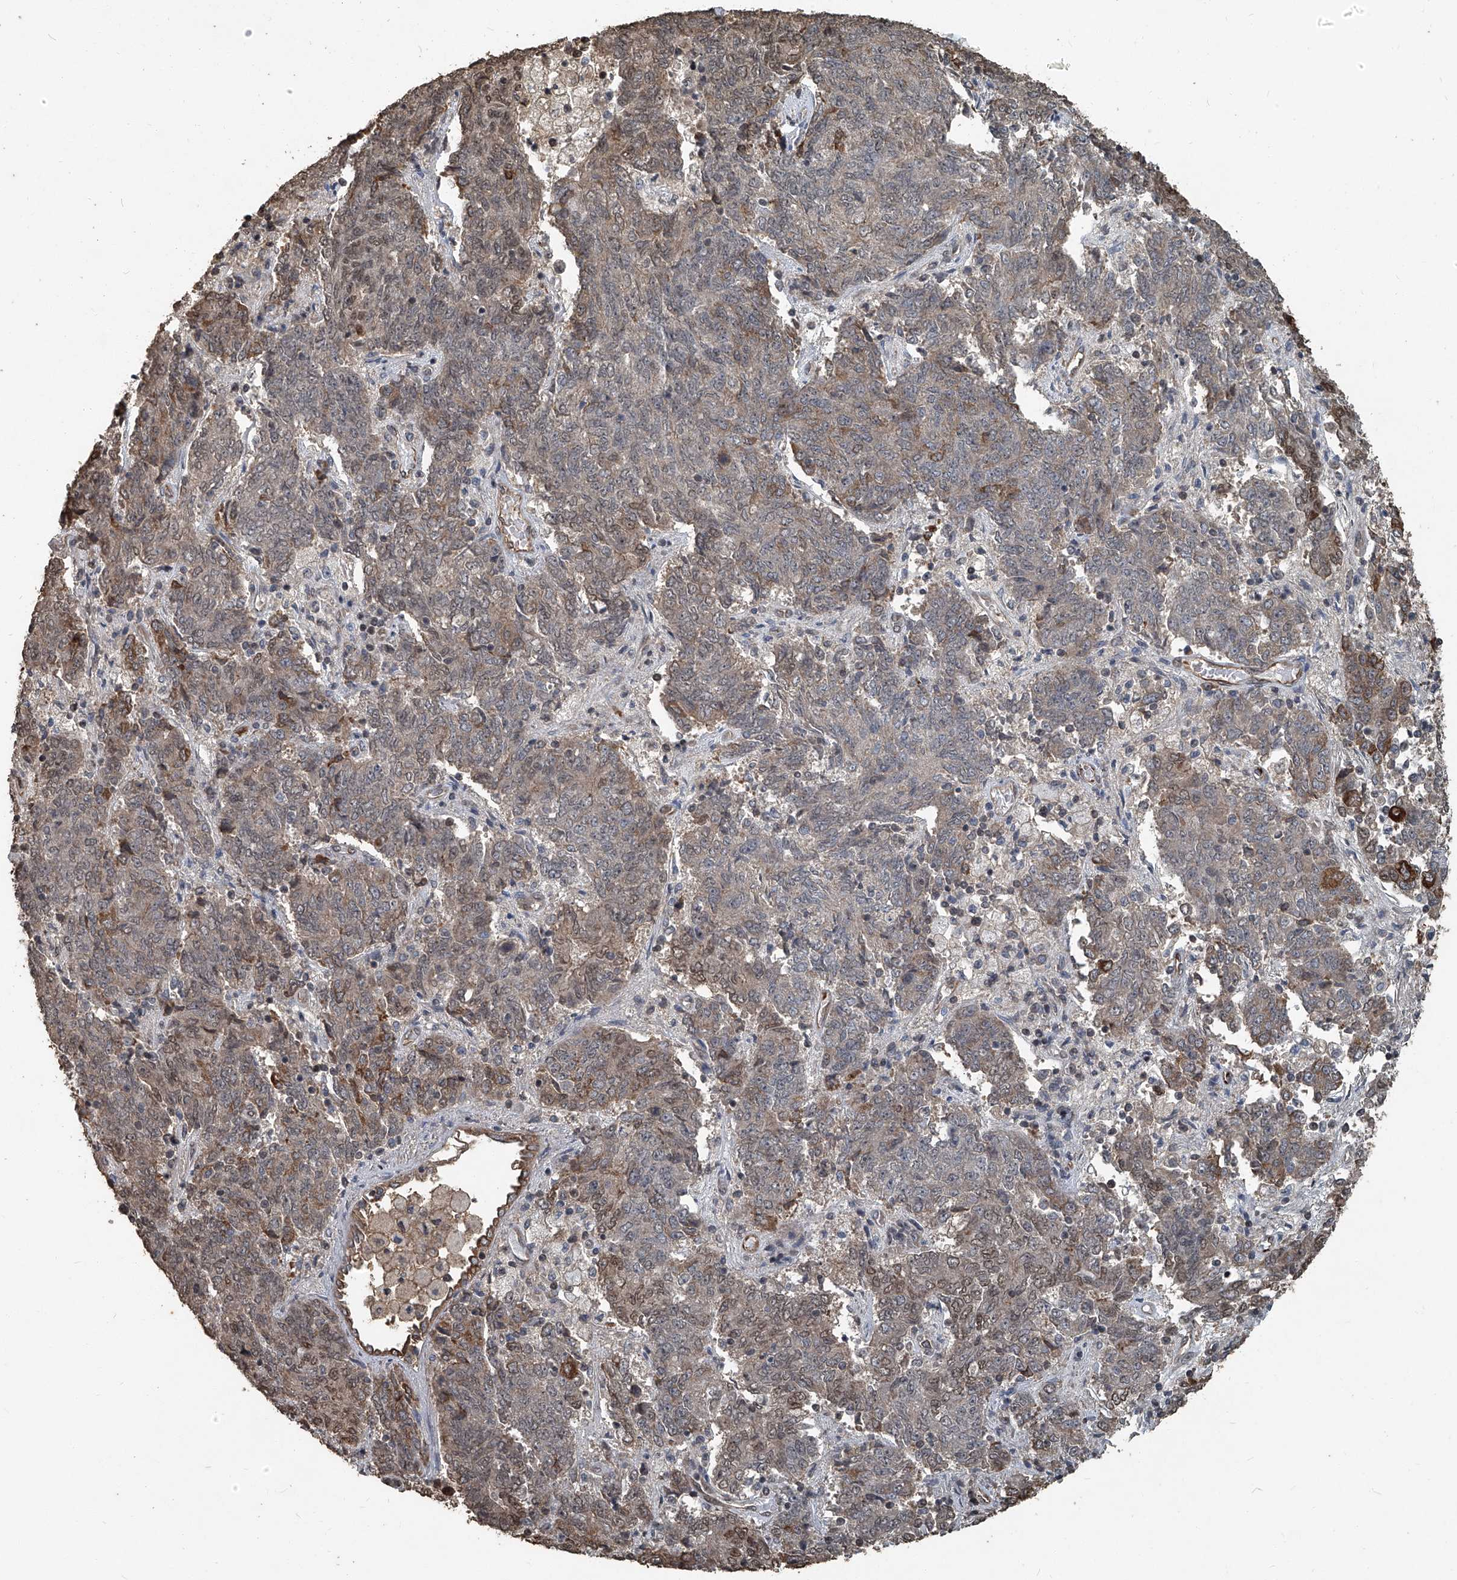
{"staining": {"intensity": "weak", "quantity": "25%-75%", "location": "cytoplasmic/membranous"}, "tissue": "endometrial cancer", "cell_type": "Tumor cells", "image_type": "cancer", "snomed": [{"axis": "morphology", "description": "Adenocarcinoma, NOS"}, {"axis": "topography", "description": "Endometrium"}], "caption": "Endometrial adenocarcinoma stained with IHC reveals weak cytoplasmic/membranous staining in about 25%-75% of tumor cells.", "gene": "GPR132", "patient": {"sex": "female", "age": 80}}